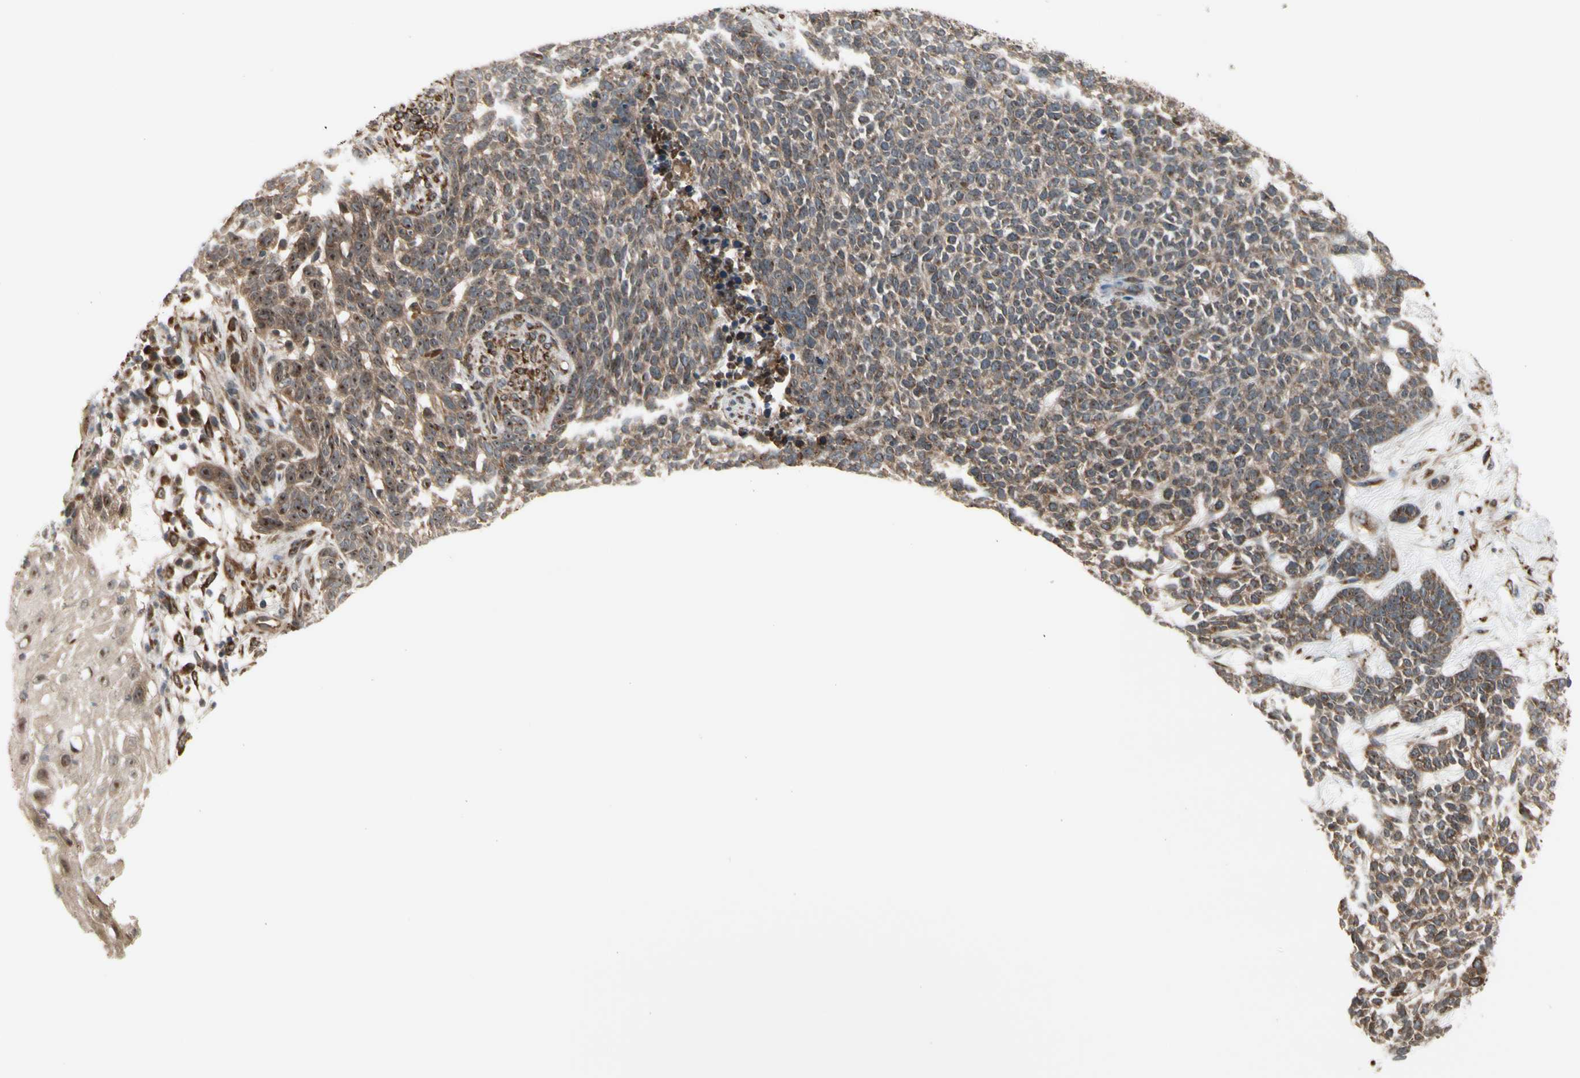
{"staining": {"intensity": "moderate", "quantity": ">75%", "location": "cytoplasmic/membranous,nuclear"}, "tissue": "skin cancer", "cell_type": "Tumor cells", "image_type": "cancer", "snomed": [{"axis": "morphology", "description": "Basal cell carcinoma"}, {"axis": "topography", "description": "Skin"}], "caption": "This histopathology image demonstrates skin basal cell carcinoma stained with IHC to label a protein in brown. The cytoplasmic/membranous and nuclear of tumor cells show moderate positivity for the protein. Nuclei are counter-stained blue.", "gene": "SLC39A9", "patient": {"sex": "female", "age": 84}}